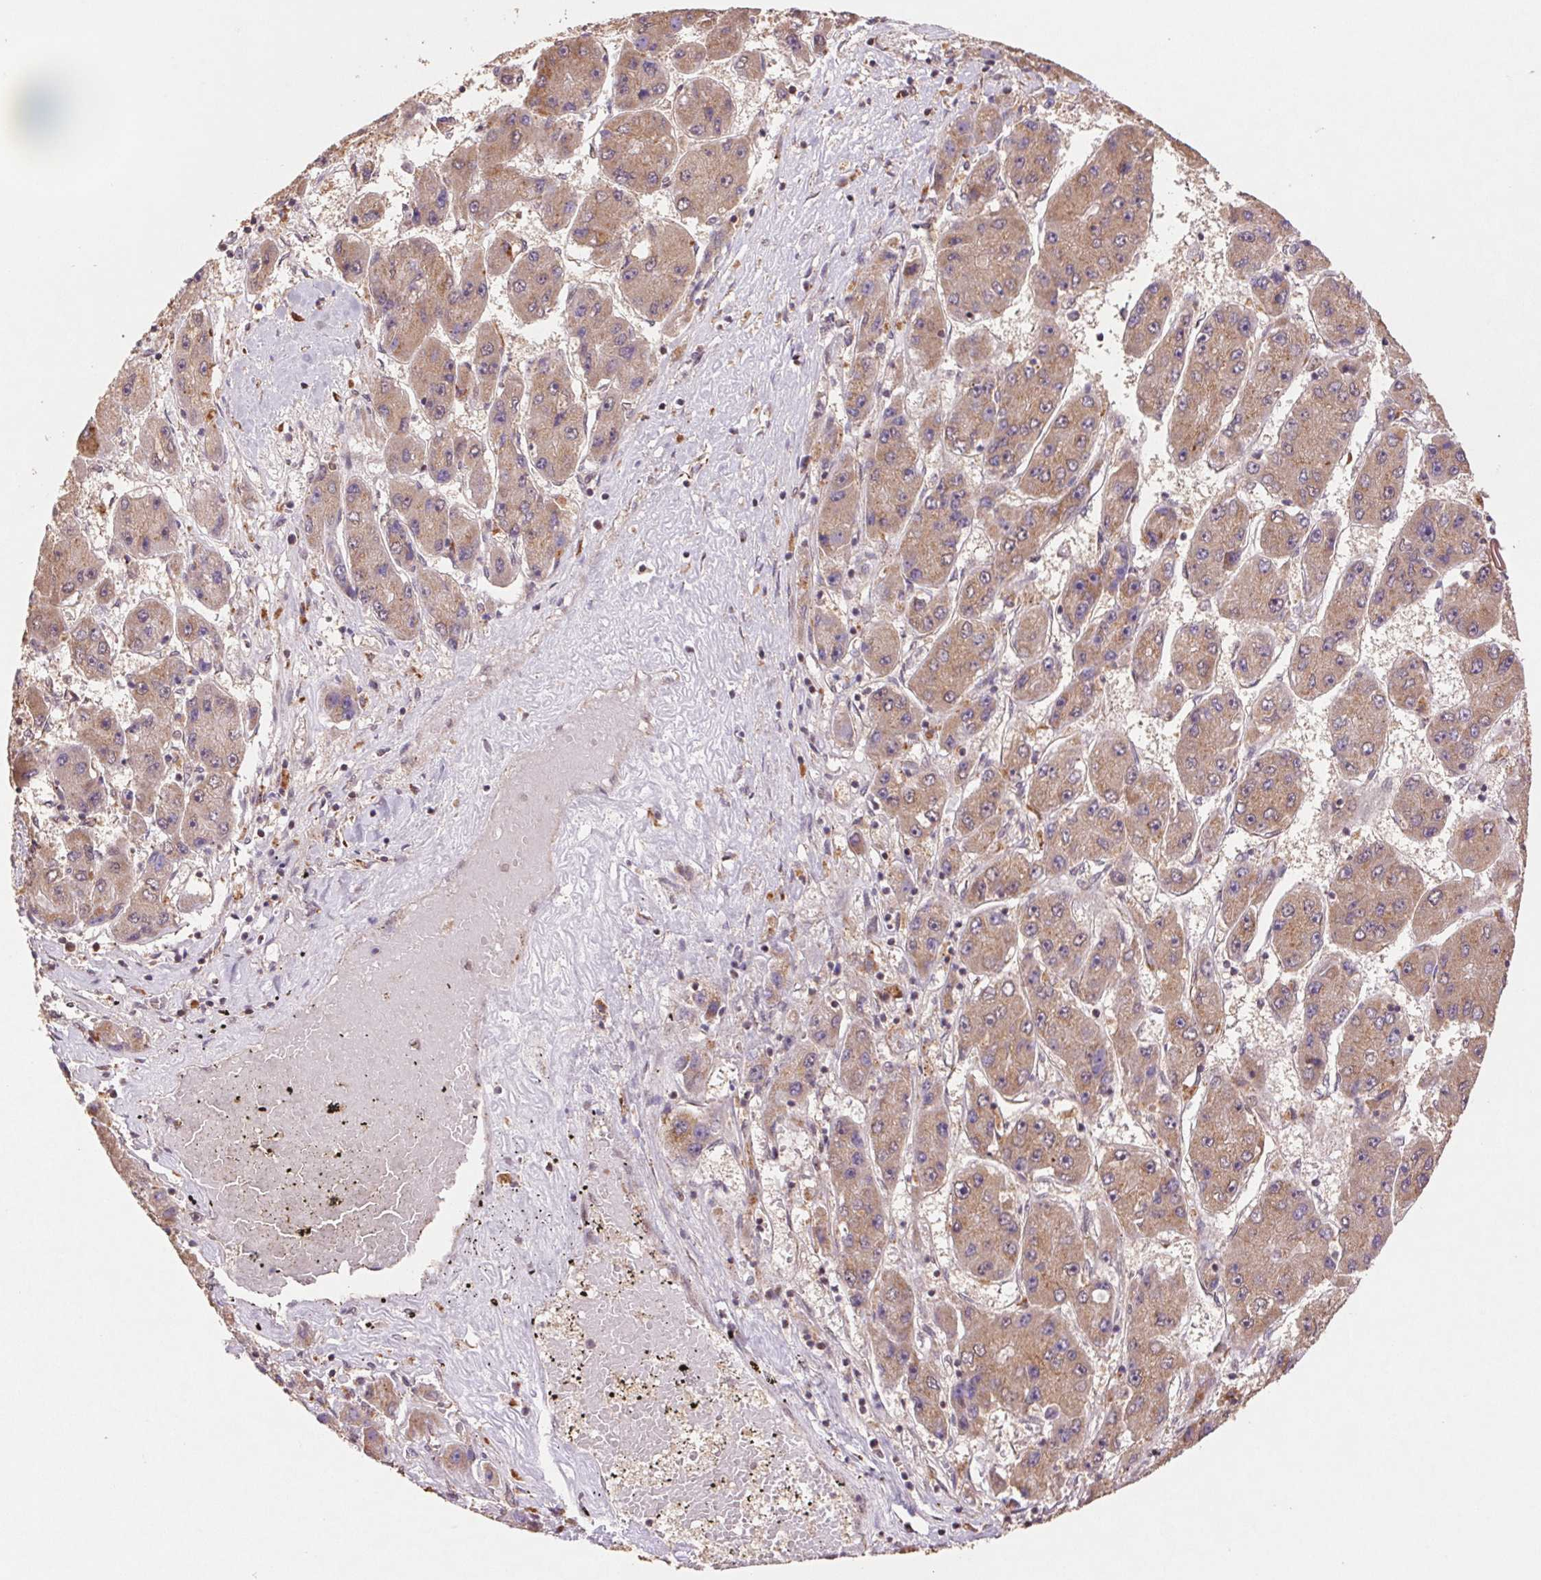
{"staining": {"intensity": "weak", "quantity": ">75%", "location": "cytoplasmic/membranous"}, "tissue": "liver cancer", "cell_type": "Tumor cells", "image_type": "cancer", "snomed": [{"axis": "morphology", "description": "Carcinoma, Hepatocellular, NOS"}, {"axis": "topography", "description": "Liver"}], "caption": "Immunohistochemical staining of liver cancer (hepatocellular carcinoma) demonstrates low levels of weak cytoplasmic/membranous protein expression in approximately >75% of tumor cells. The protein of interest is shown in brown color, while the nuclei are stained blue.", "gene": "PDHA1", "patient": {"sex": "female", "age": 61}}